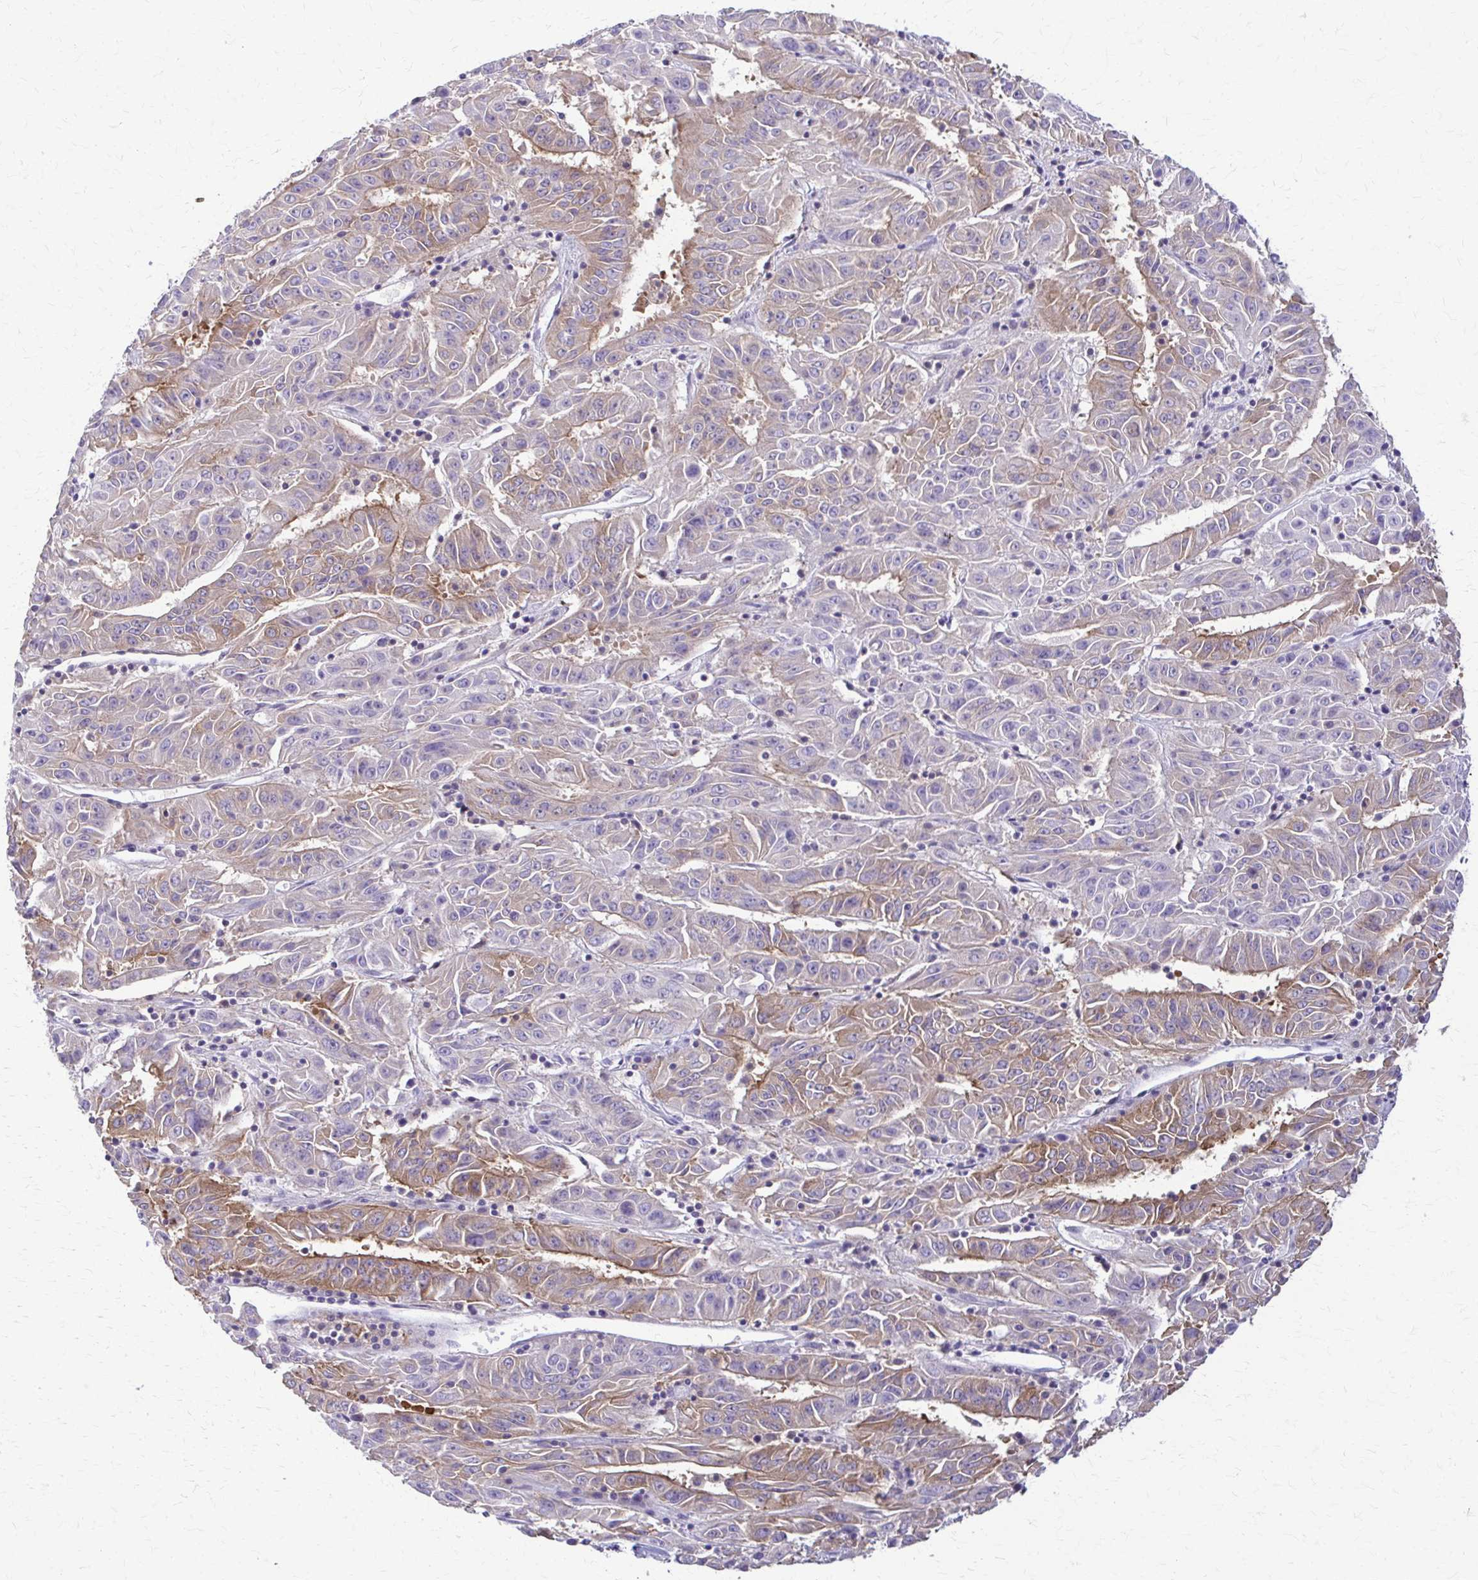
{"staining": {"intensity": "moderate", "quantity": "25%-75%", "location": "cytoplasmic/membranous"}, "tissue": "pancreatic cancer", "cell_type": "Tumor cells", "image_type": "cancer", "snomed": [{"axis": "morphology", "description": "Adenocarcinoma, NOS"}, {"axis": "topography", "description": "Pancreas"}], "caption": "Immunohistochemical staining of human pancreatic cancer (adenocarcinoma) exhibits medium levels of moderate cytoplasmic/membranous positivity in approximately 25%-75% of tumor cells.", "gene": "PIK3AP1", "patient": {"sex": "male", "age": 63}}